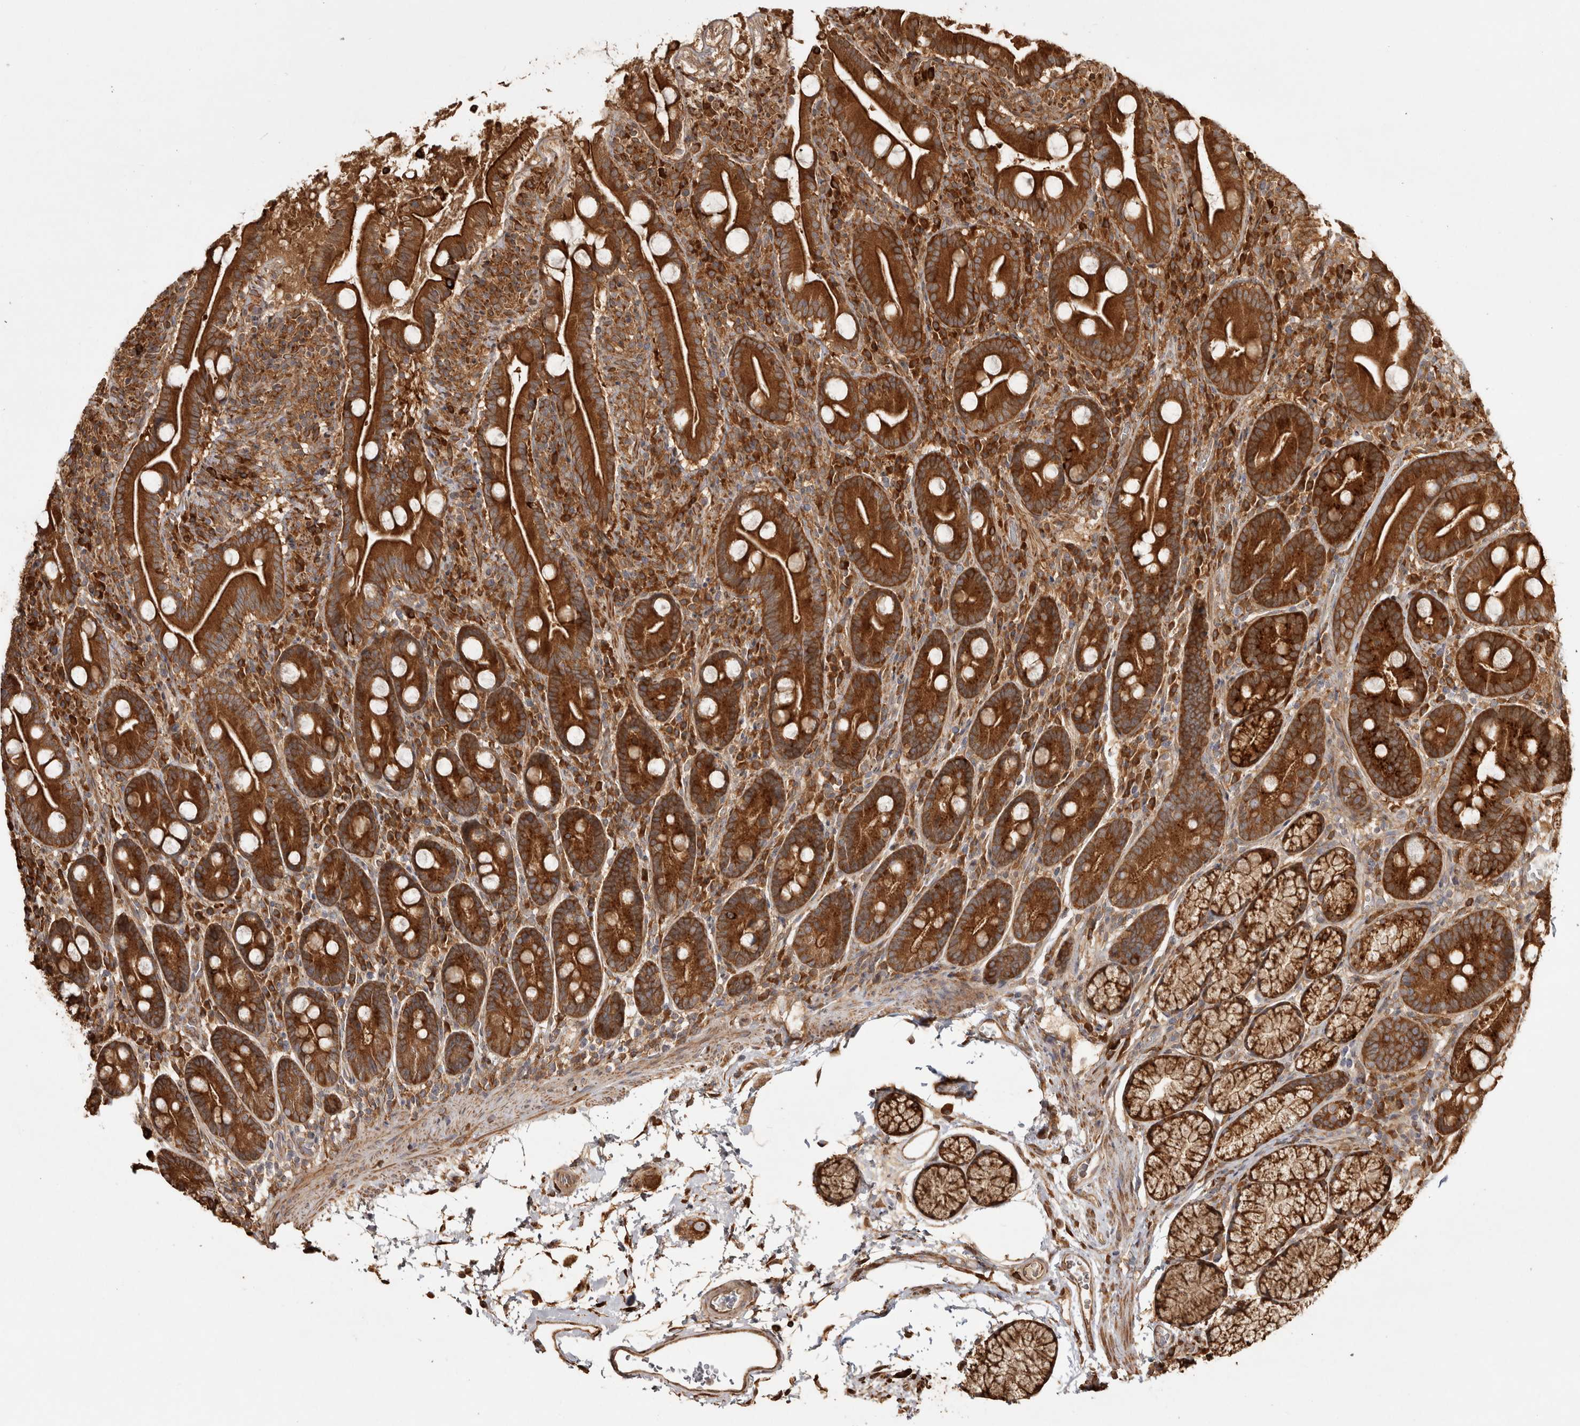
{"staining": {"intensity": "strong", "quantity": ">75%", "location": "cytoplasmic/membranous"}, "tissue": "duodenum", "cell_type": "Glandular cells", "image_type": "normal", "snomed": [{"axis": "morphology", "description": "Normal tissue, NOS"}, {"axis": "topography", "description": "Duodenum"}], "caption": "Immunohistochemical staining of unremarkable human duodenum shows strong cytoplasmic/membranous protein expression in about >75% of glandular cells. The staining is performed using DAB (3,3'-diaminobenzidine) brown chromogen to label protein expression. The nuclei are counter-stained blue using hematoxylin.", "gene": "CAMSAP2", "patient": {"sex": "male", "age": 35}}